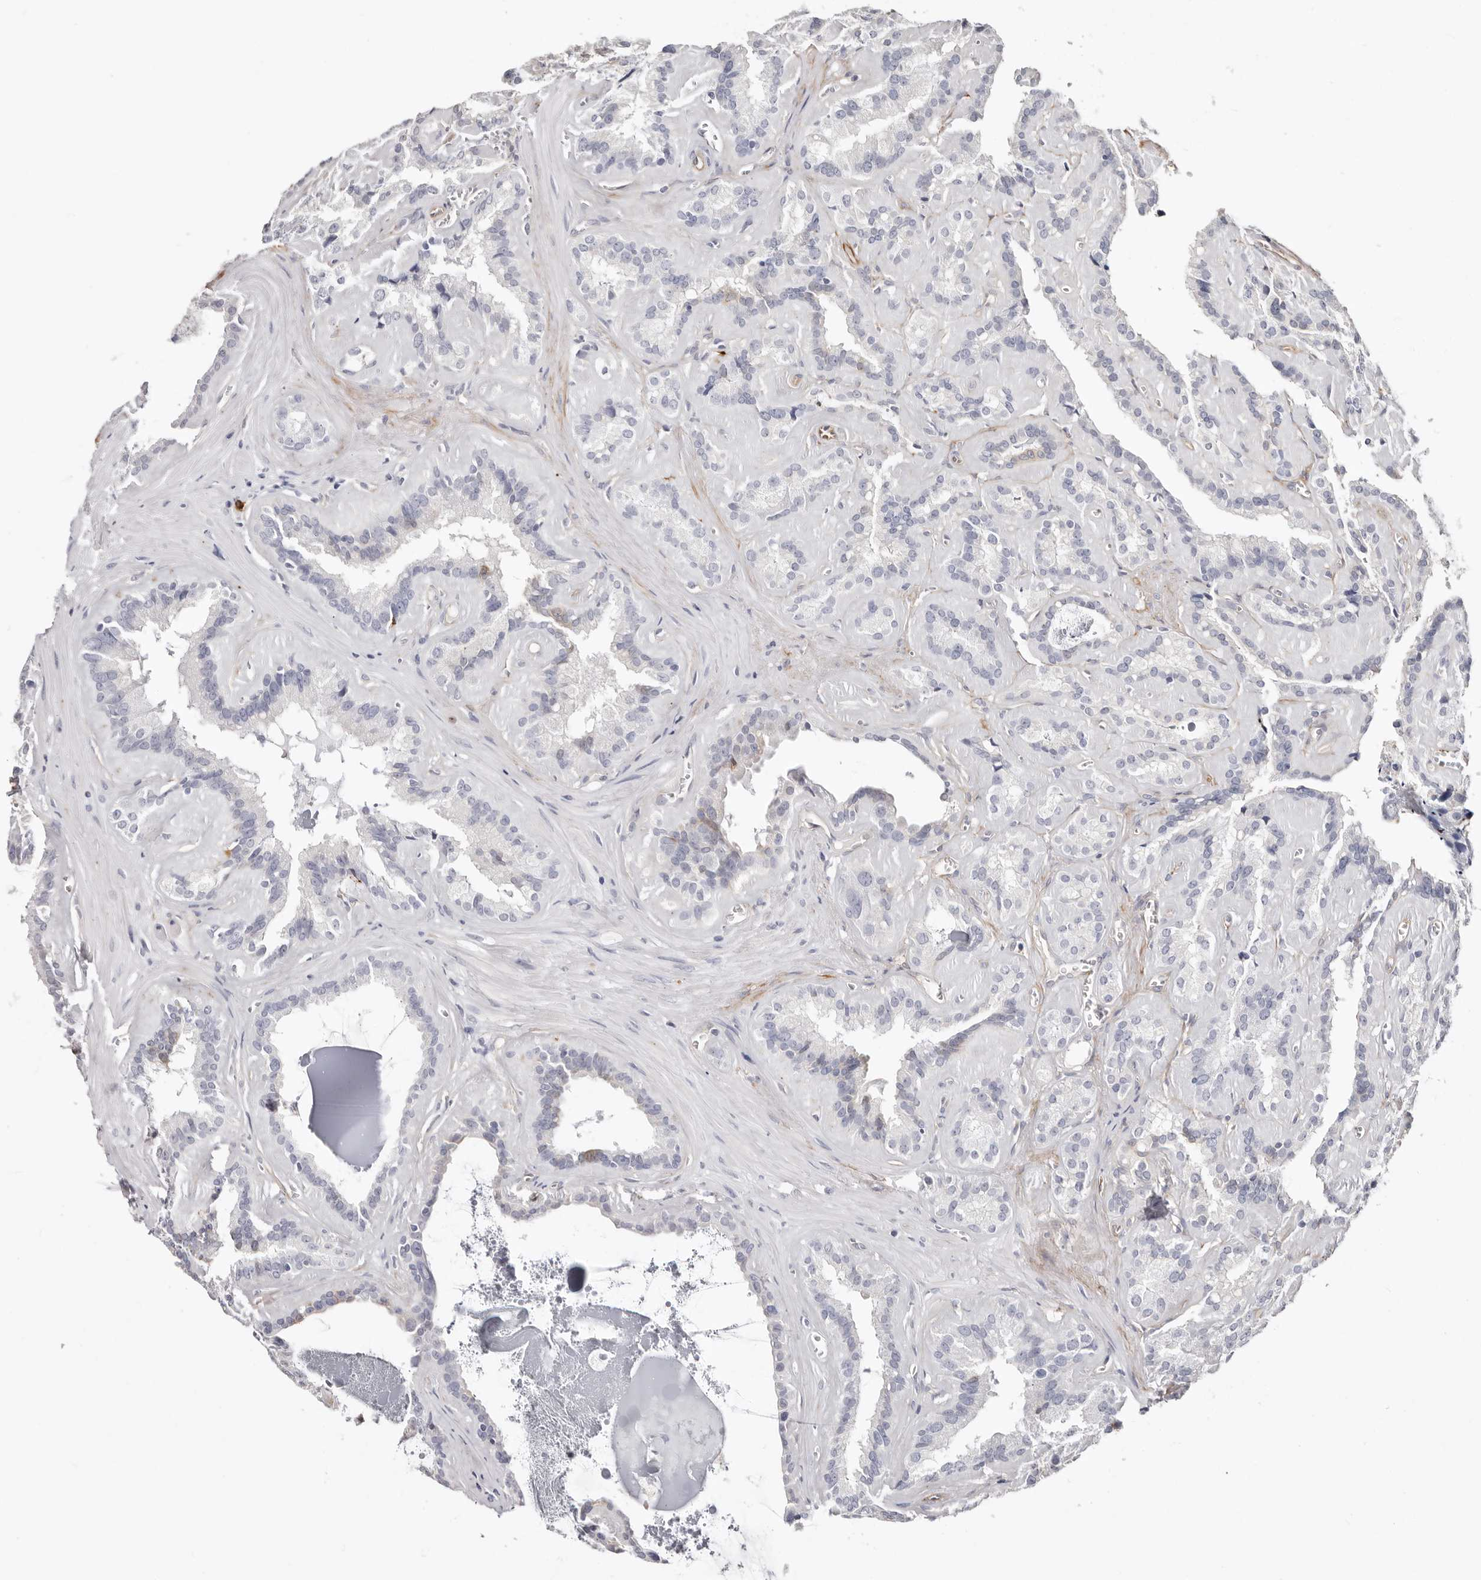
{"staining": {"intensity": "negative", "quantity": "none", "location": "none"}, "tissue": "seminal vesicle", "cell_type": "Glandular cells", "image_type": "normal", "snomed": [{"axis": "morphology", "description": "Normal tissue, NOS"}, {"axis": "topography", "description": "Prostate"}, {"axis": "topography", "description": "Seminal veicle"}], "caption": "The image demonstrates no significant staining in glandular cells of seminal vesicle. Nuclei are stained in blue.", "gene": "PKDCC", "patient": {"sex": "male", "age": 59}}